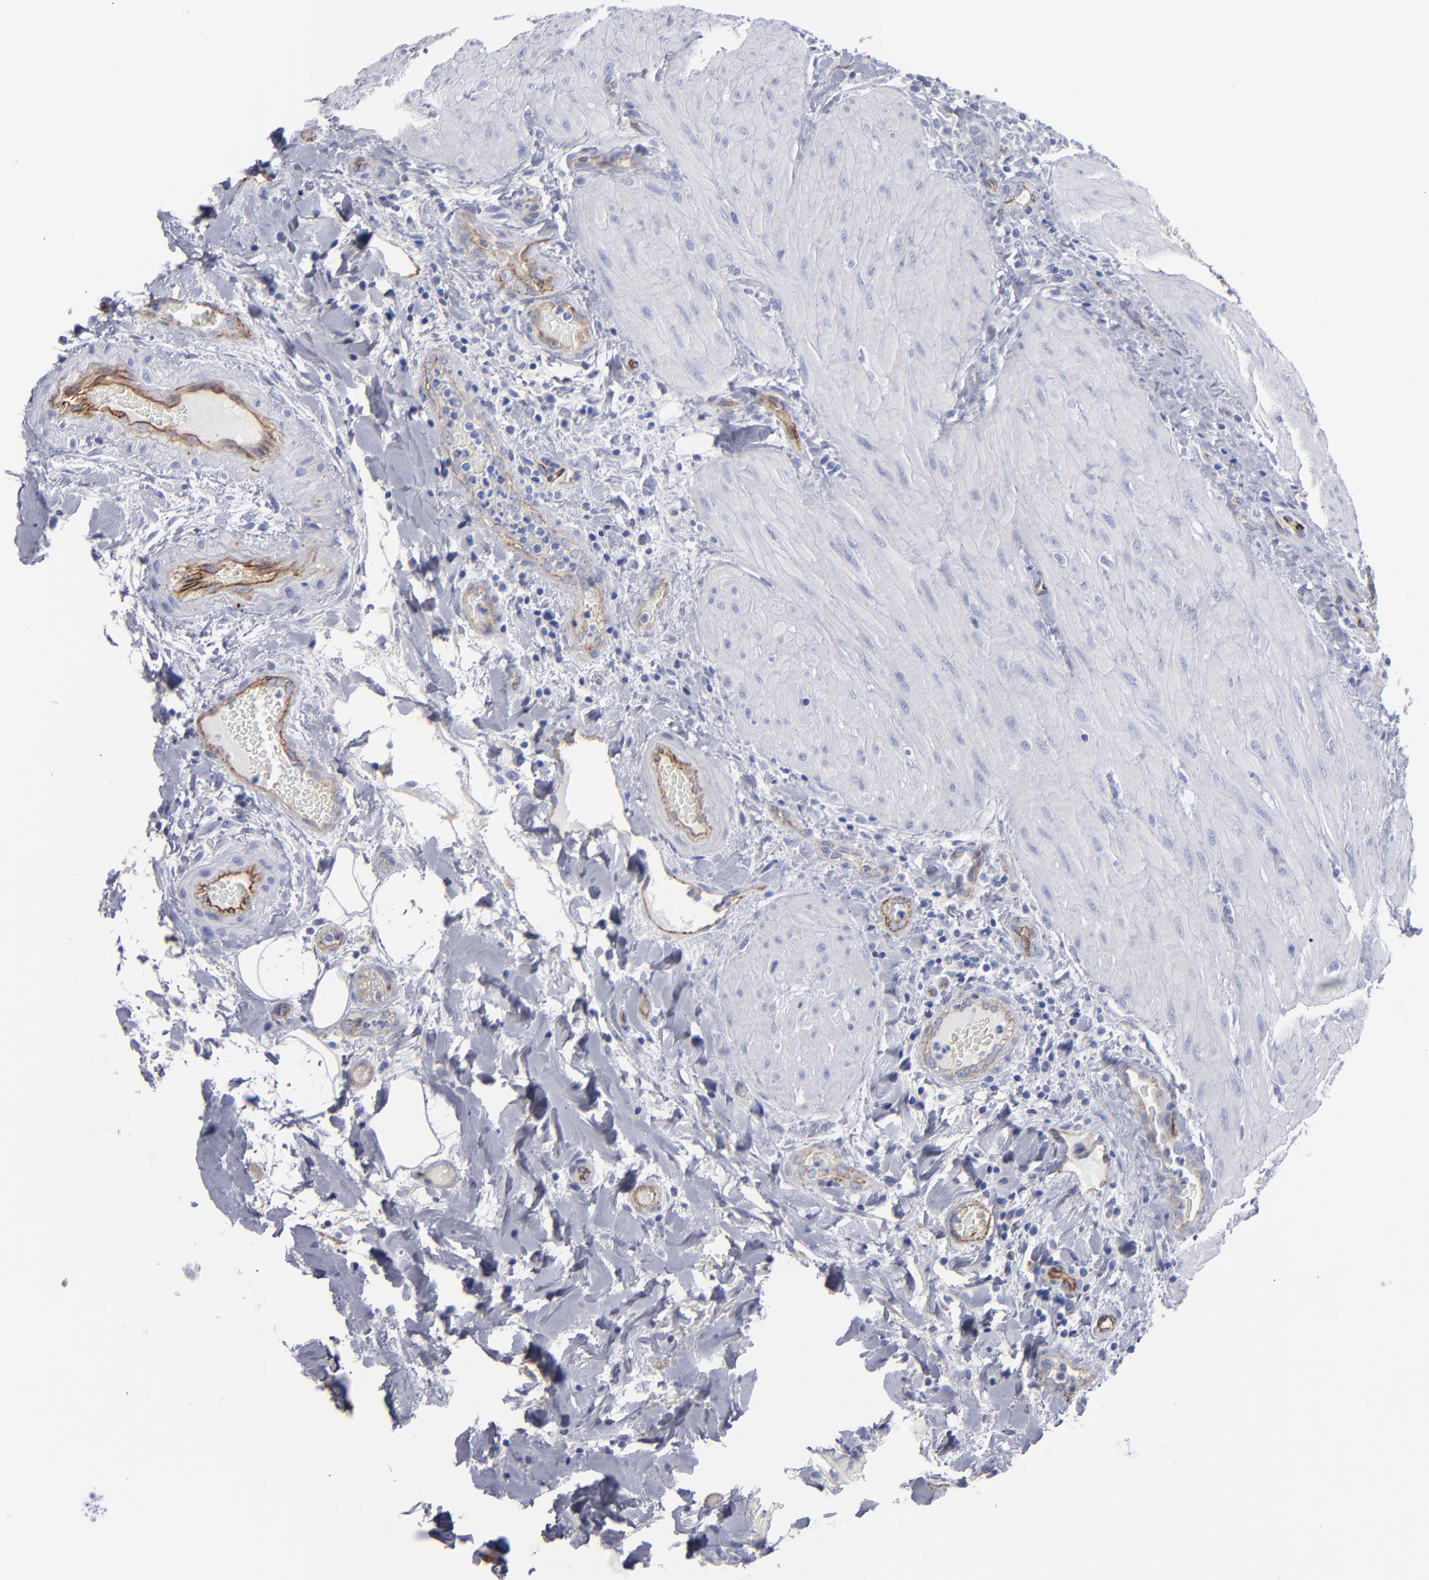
{"staining": {"intensity": "weak", "quantity": "25%-75%", "location": "cytoplasmic/membranous"}, "tissue": "gallbladder", "cell_type": "Glandular cells", "image_type": "normal", "snomed": [{"axis": "morphology", "description": "Normal tissue, NOS"}, {"axis": "topography", "description": "Gallbladder"}], "caption": "IHC image of benign human gallbladder stained for a protein (brown), which displays low levels of weak cytoplasmic/membranous staining in approximately 25%-75% of glandular cells.", "gene": "TM4SF1", "patient": {"sex": "male", "age": 59}}